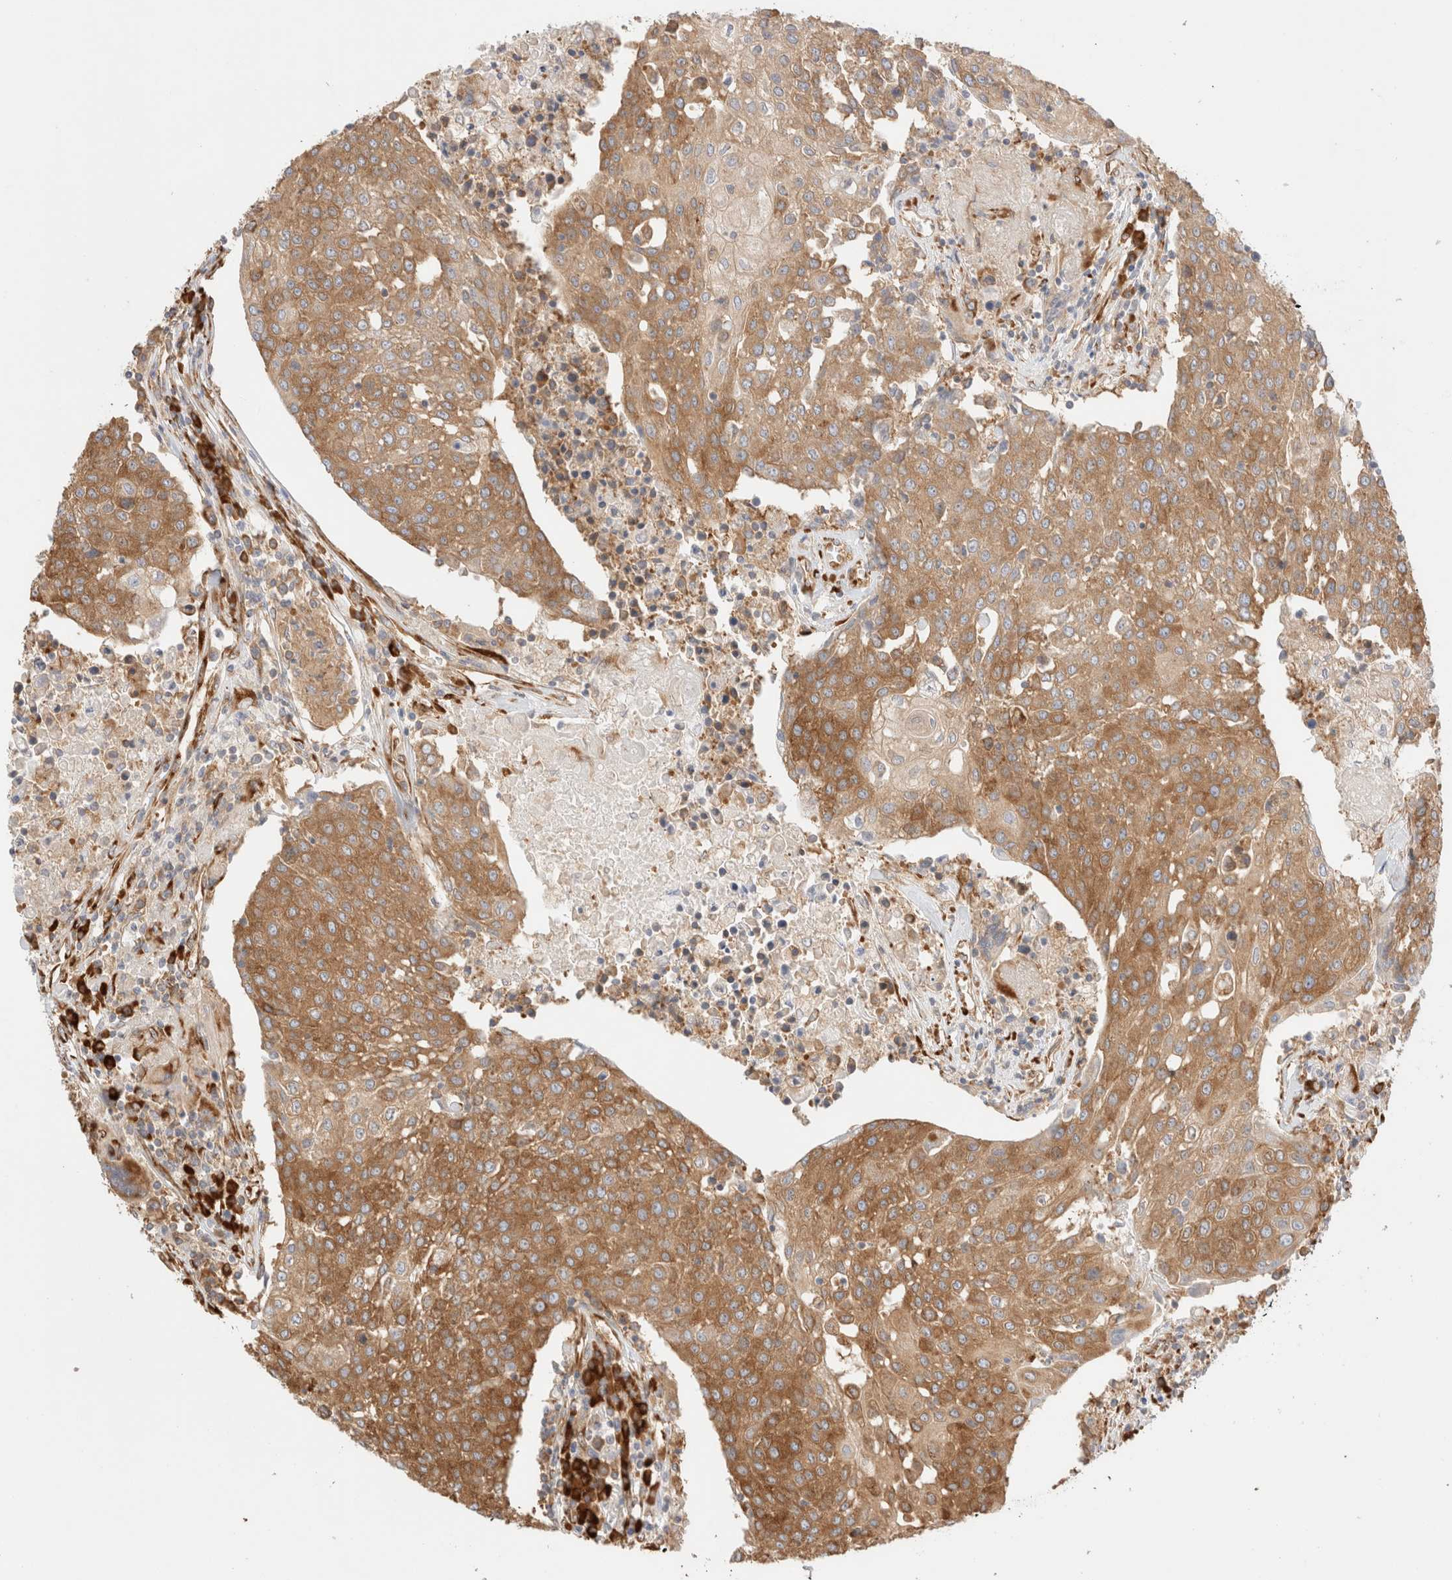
{"staining": {"intensity": "moderate", "quantity": ">75%", "location": "cytoplasmic/membranous"}, "tissue": "urothelial cancer", "cell_type": "Tumor cells", "image_type": "cancer", "snomed": [{"axis": "morphology", "description": "Urothelial carcinoma, High grade"}, {"axis": "topography", "description": "Urinary bladder"}], "caption": "Protein staining of urothelial carcinoma (high-grade) tissue demonstrates moderate cytoplasmic/membranous expression in approximately >75% of tumor cells.", "gene": "ZC2HC1A", "patient": {"sex": "female", "age": 85}}